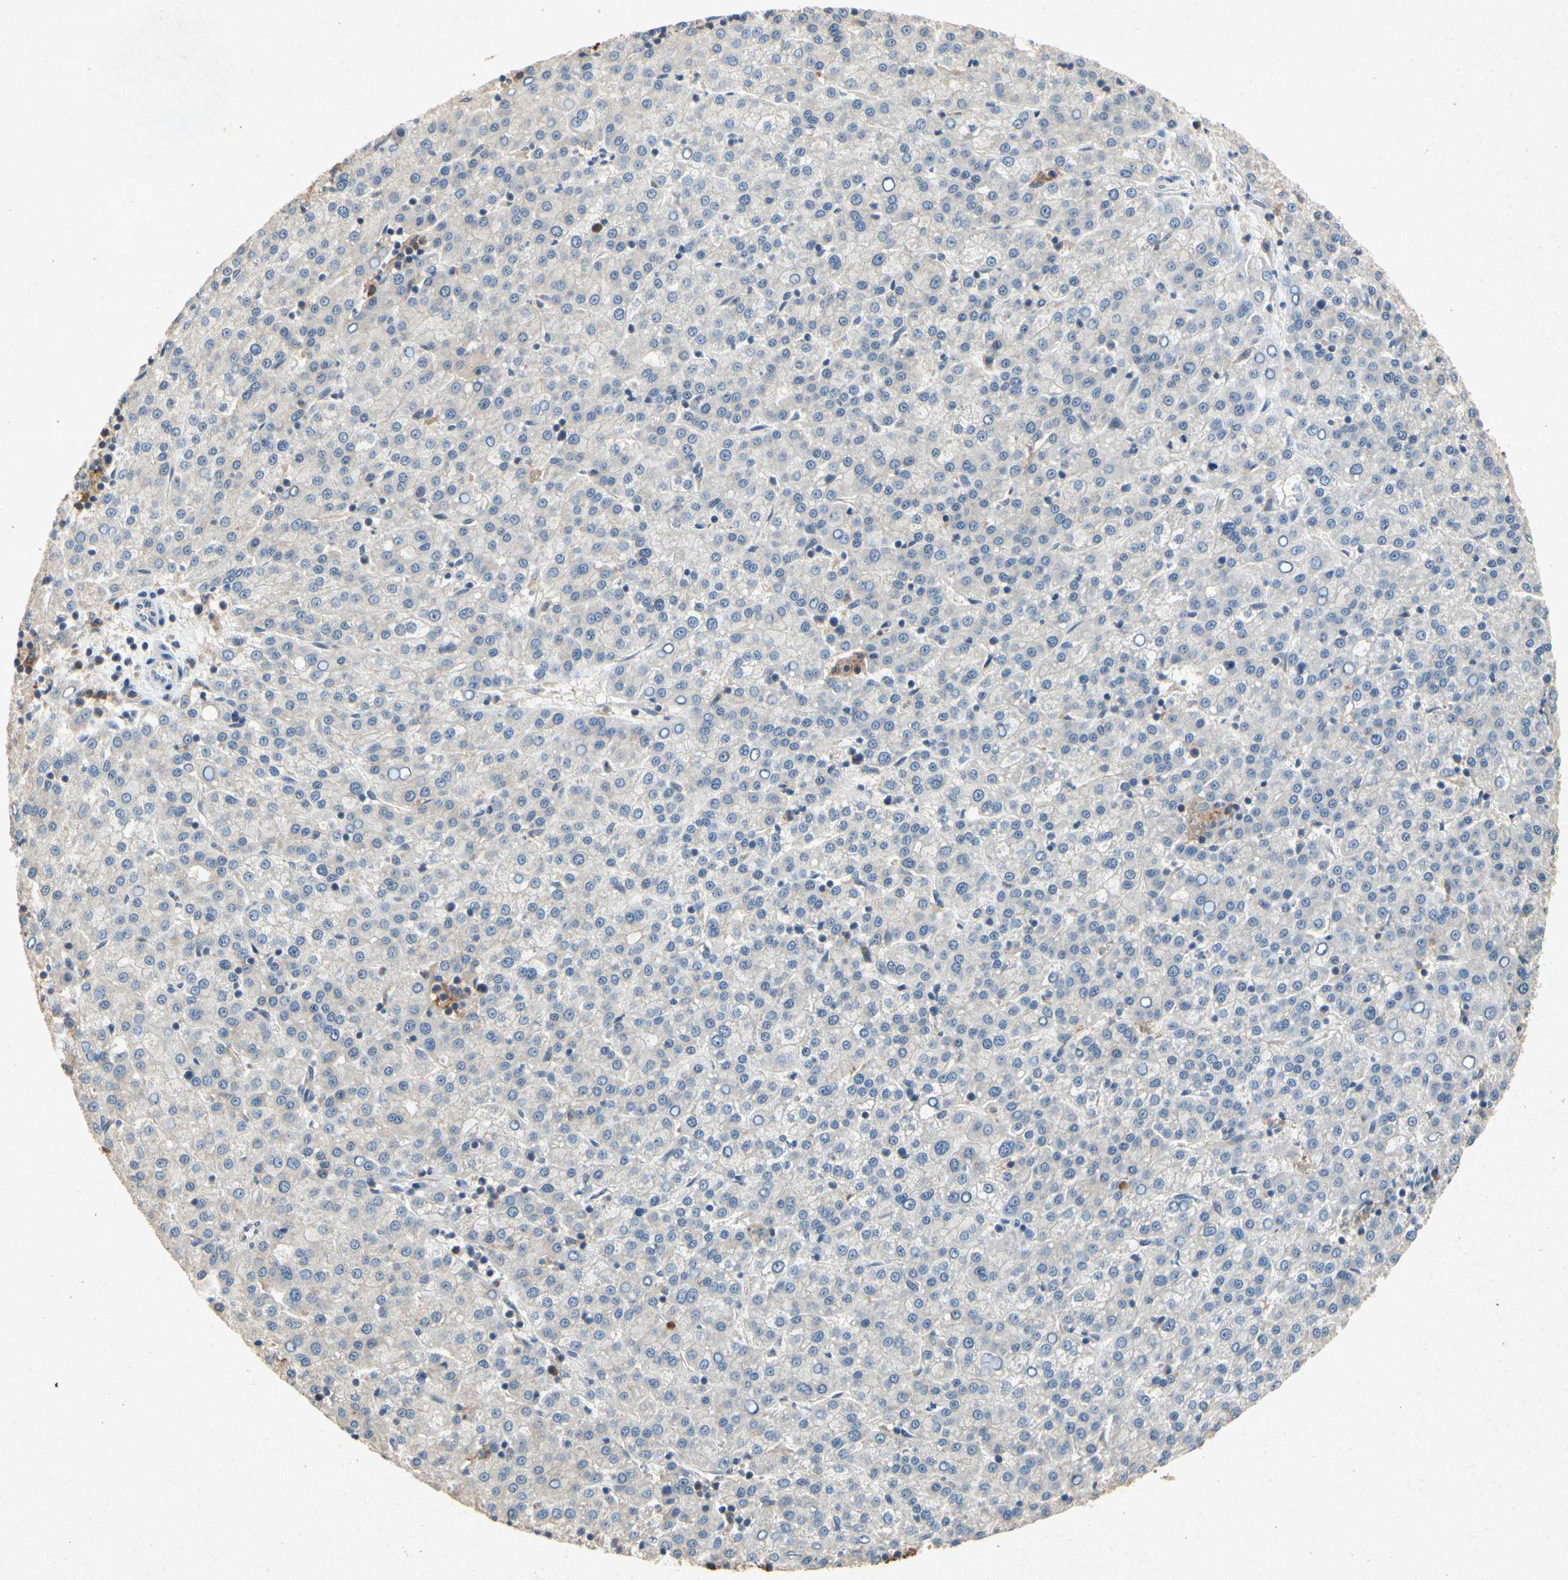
{"staining": {"intensity": "weak", "quantity": "<25%", "location": "cytoplasmic/membranous"}, "tissue": "liver cancer", "cell_type": "Tumor cells", "image_type": "cancer", "snomed": [{"axis": "morphology", "description": "Carcinoma, Hepatocellular, NOS"}, {"axis": "topography", "description": "Liver"}], "caption": "A high-resolution photomicrograph shows IHC staining of hepatocellular carcinoma (liver), which demonstrates no significant expression in tumor cells.", "gene": "RPS6KA1", "patient": {"sex": "female", "age": 58}}